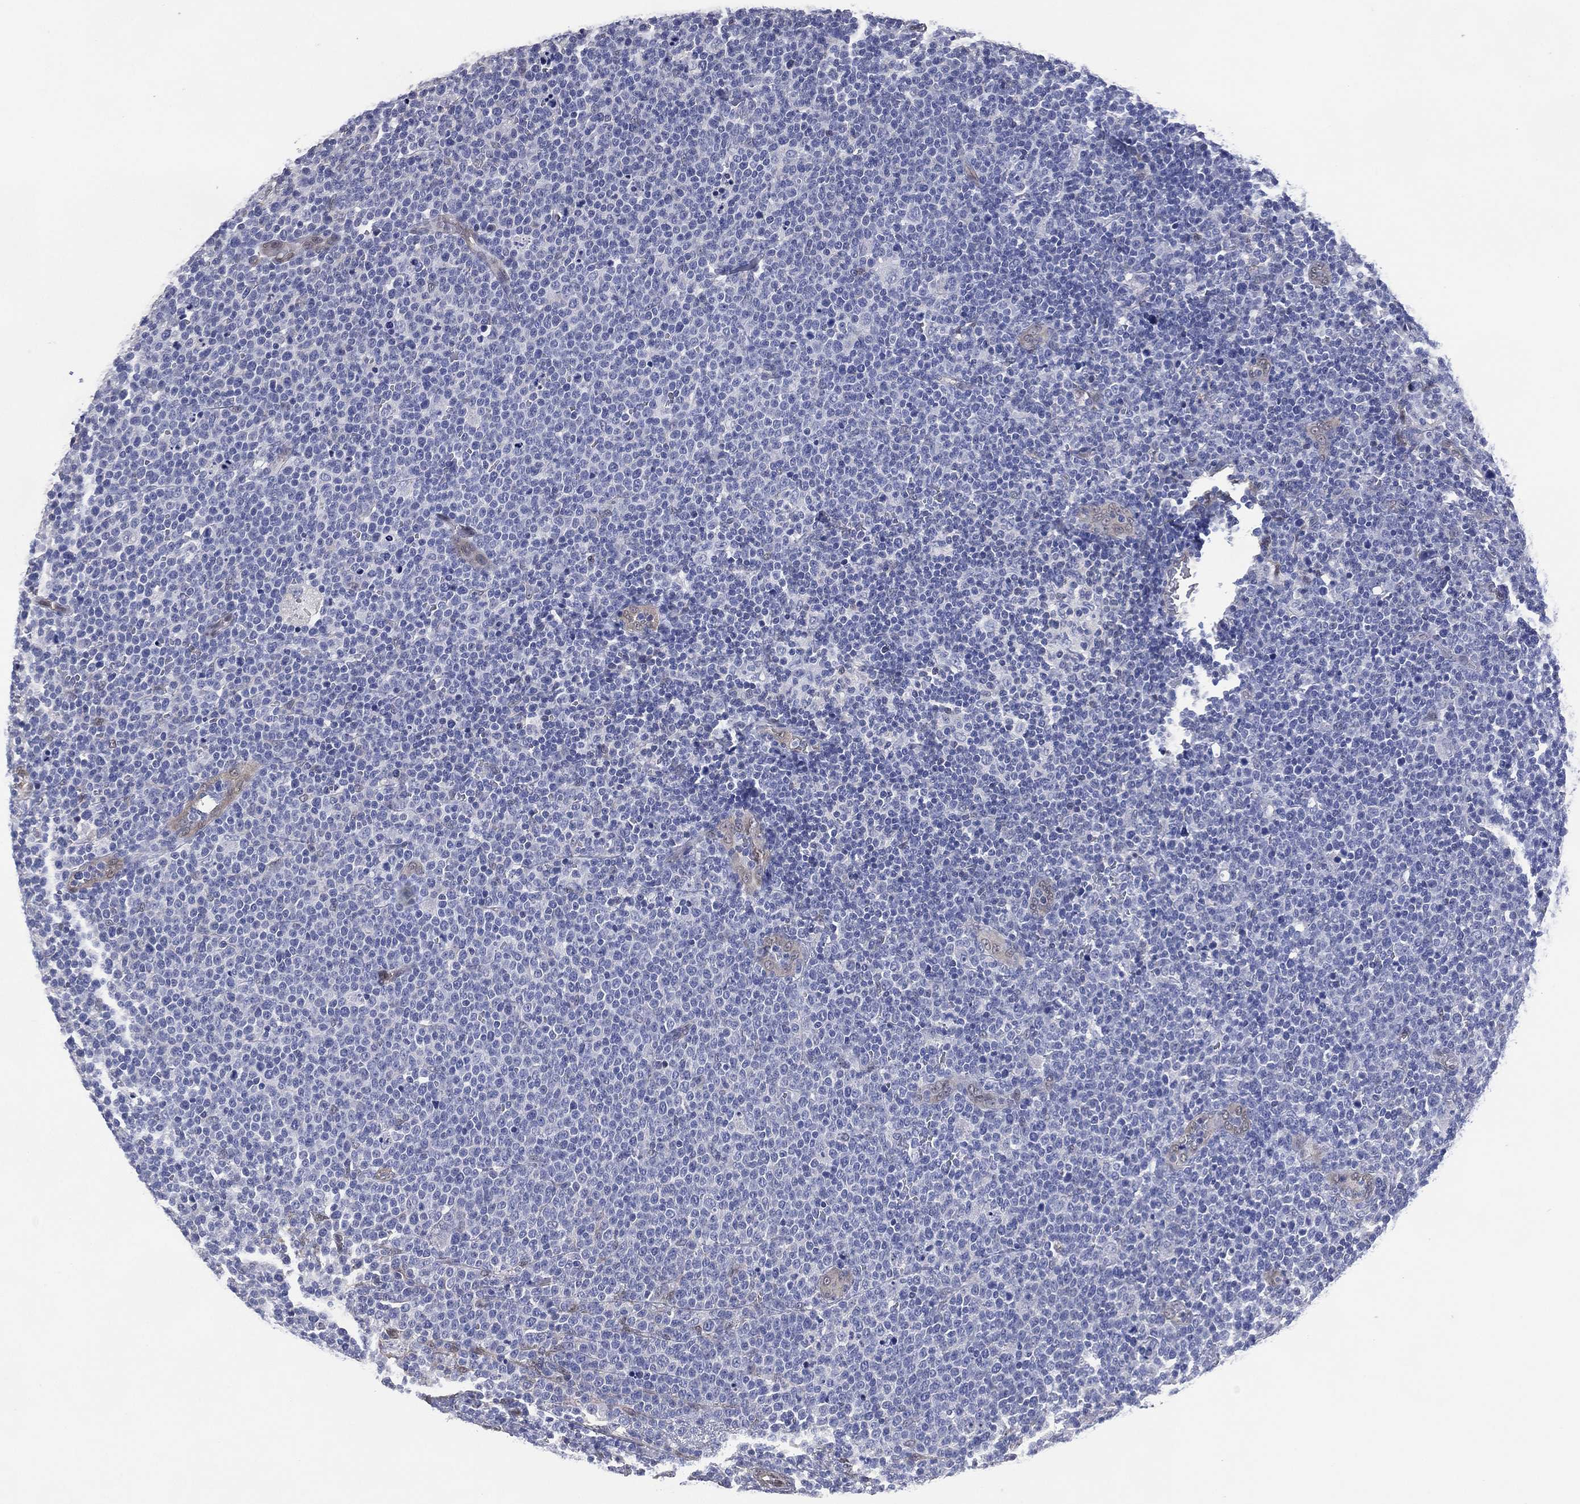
{"staining": {"intensity": "negative", "quantity": "none", "location": "none"}, "tissue": "lymphoma", "cell_type": "Tumor cells", "image_type": "cancer", "snomed": [{"axis": "morphology", "description": "Malignant lymphoma, non-Hodgkin's type, High grade"}, {"axis": "topography", "description": "Lymph node"}], "caption": "Human high-grade malignant lymphoma, non-Hodgkin's type stained for a protein using IHC exhibits no expression in tumor cells.", "gene": "AK1", "patient": {"sex": "male", "age": 61}}